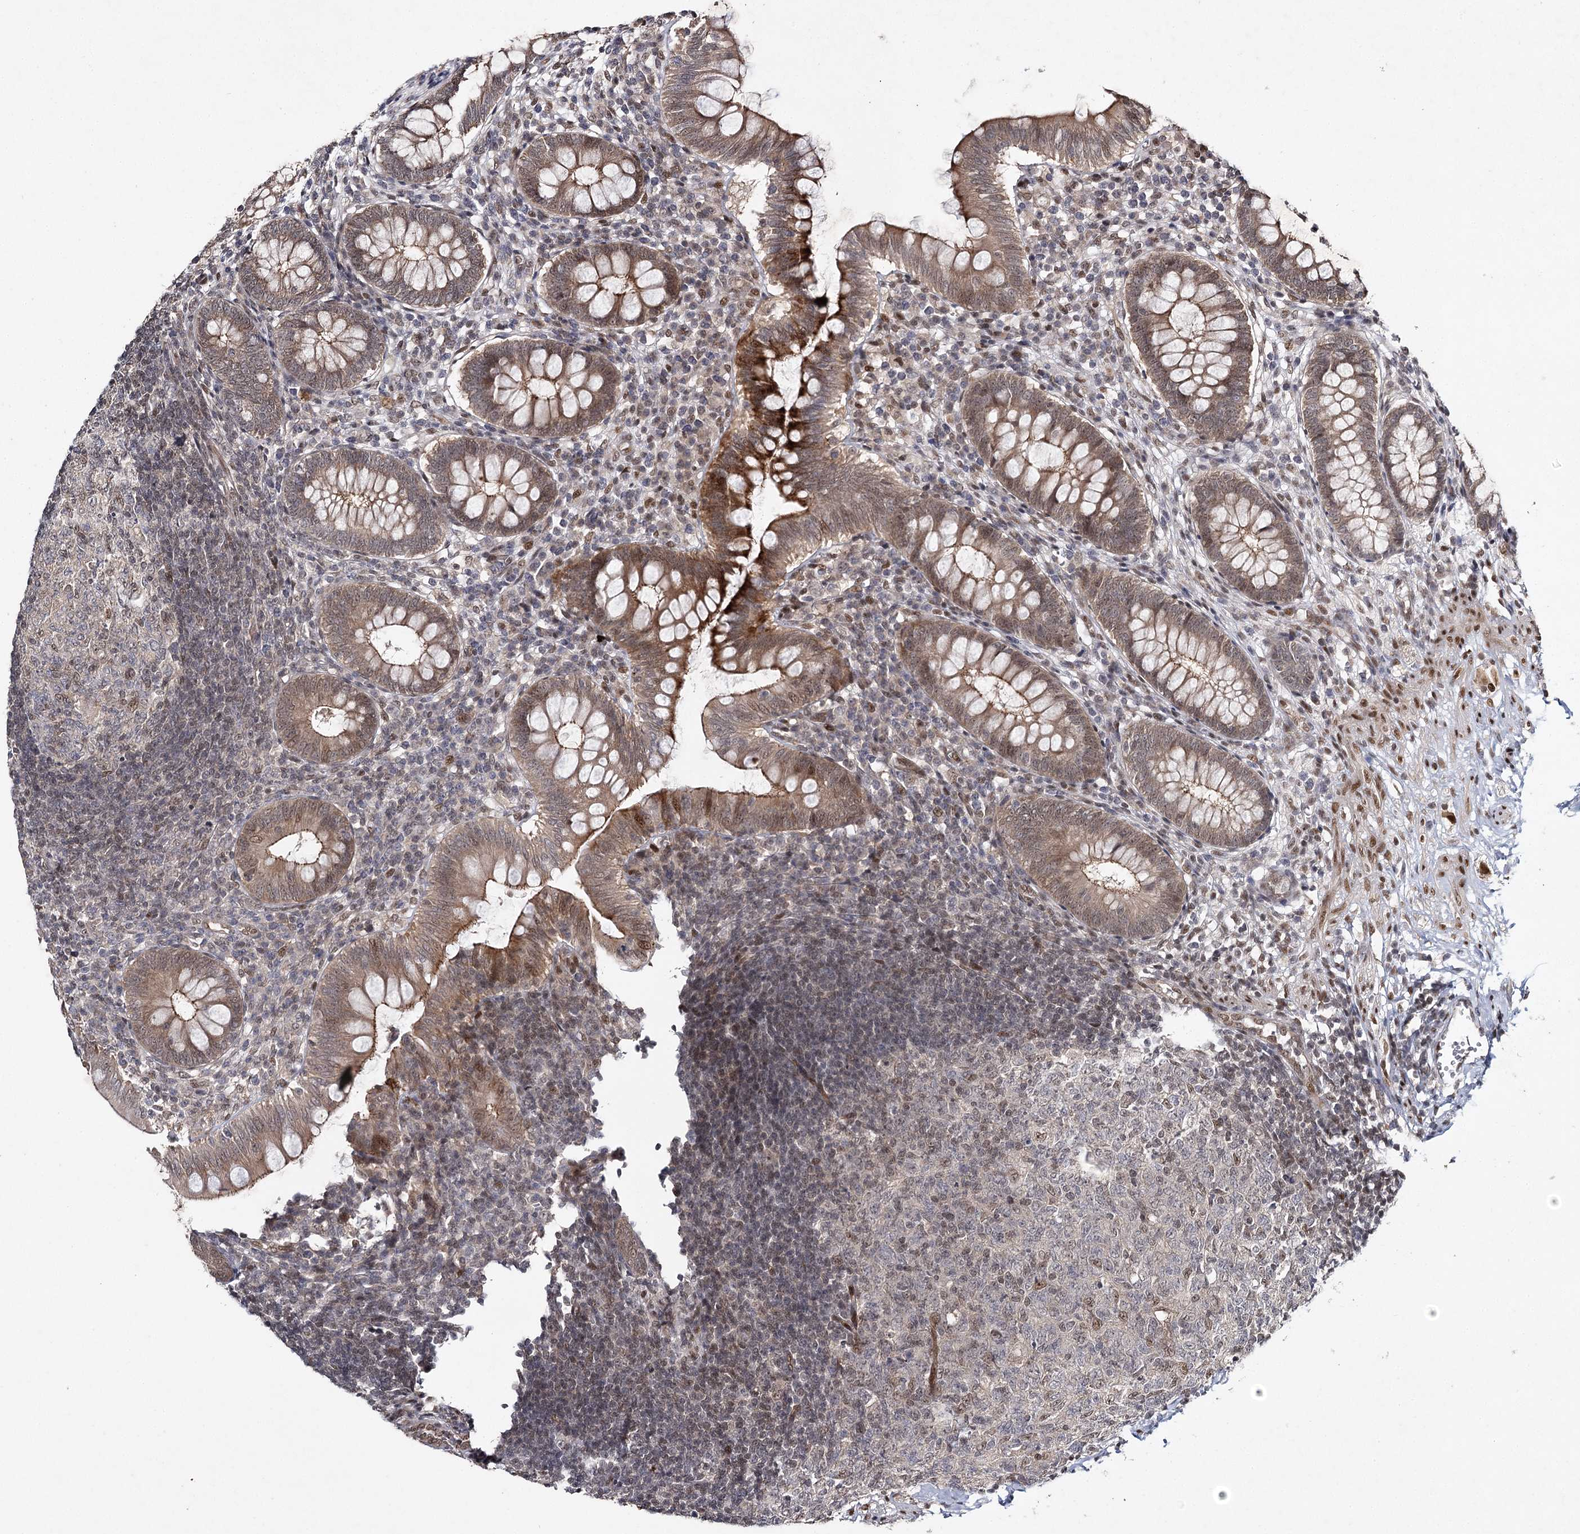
{"staining": {"intensity": "moderate", "quantity": ">75%", "location": "cytoplasmic/membranous,nuclear"}, "tissue": "appendix", "cell_type": "Glandular cells", "image_type": "normal", "snomed": [{"axis": "morphology", "description": "Normal tissue, NOS"}, {"axis": "topography", "description": "Appendix"}], "caption": "Protein staining of unremarkable appendix demonstrates moderate cytoplasmic/membranous,nuclear expression in approximately >75% of glandular cells. (Stains: DAB (3,3'-diaminobenzidine) in brown, nuclei in blue, Microscopy: brightfield microscopy at high magnification).", "gene": "DCUN1D4", "patient": {"sex": "male", "age": 14}}